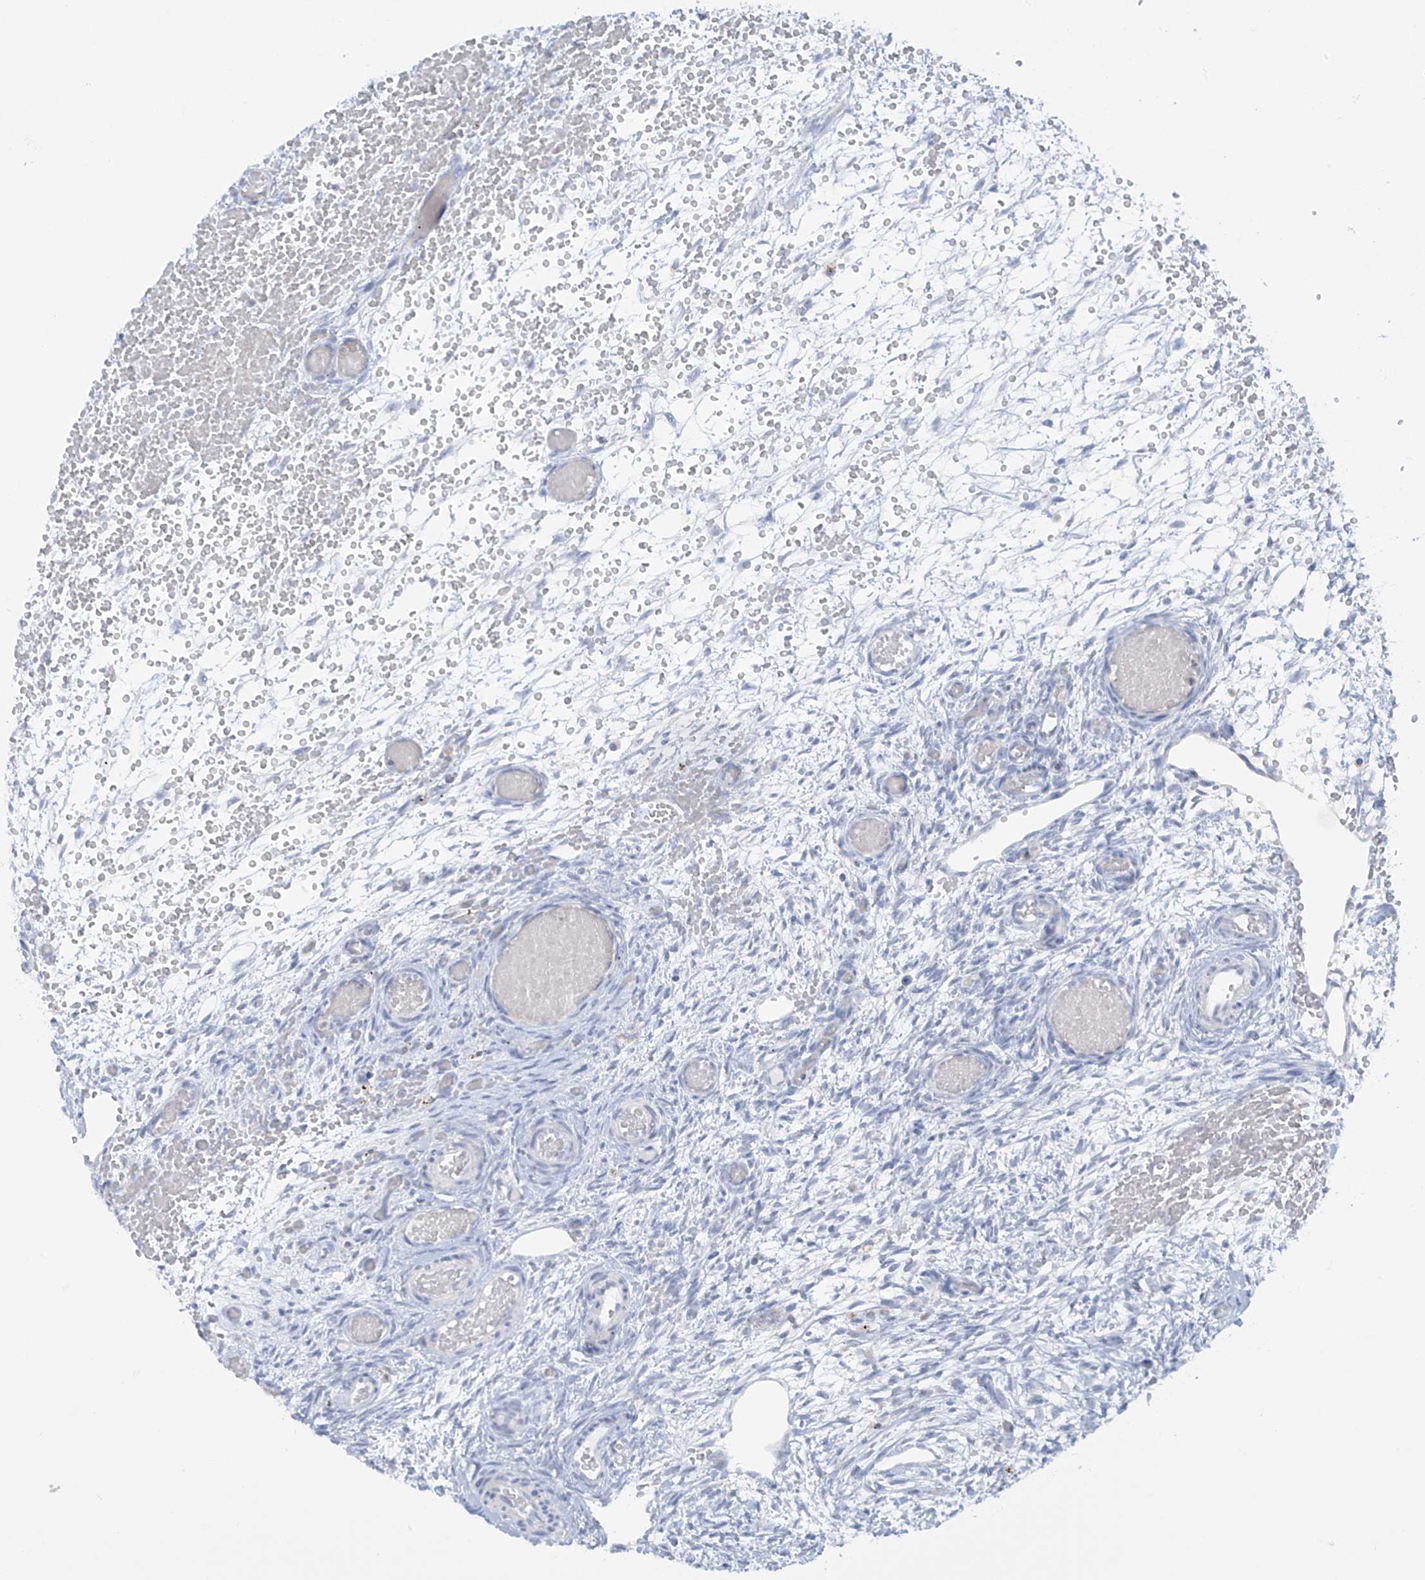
{"staining": {"intensity": "negative", "quantity": "none", "location": "none"}, "tissue": "ovary", "cell_type": "Ovarian stroma cells", "image_type": "normal", "snomed": [{"axis": "morphology", "description": "Adenocarcinoma, NOS"}, {"axis": "topography", "description": "Endometrium"}], "caption": "This is a histopathology image of immunohistochemistry (IHC) staining of normal ovary, which shows no staining in ovarian stroma cells. (Immunohistochemistry, brightfield microscopy, high magnification).", "gene": "SLC6A12", "patient": {"sex": "female", "age": 32}}